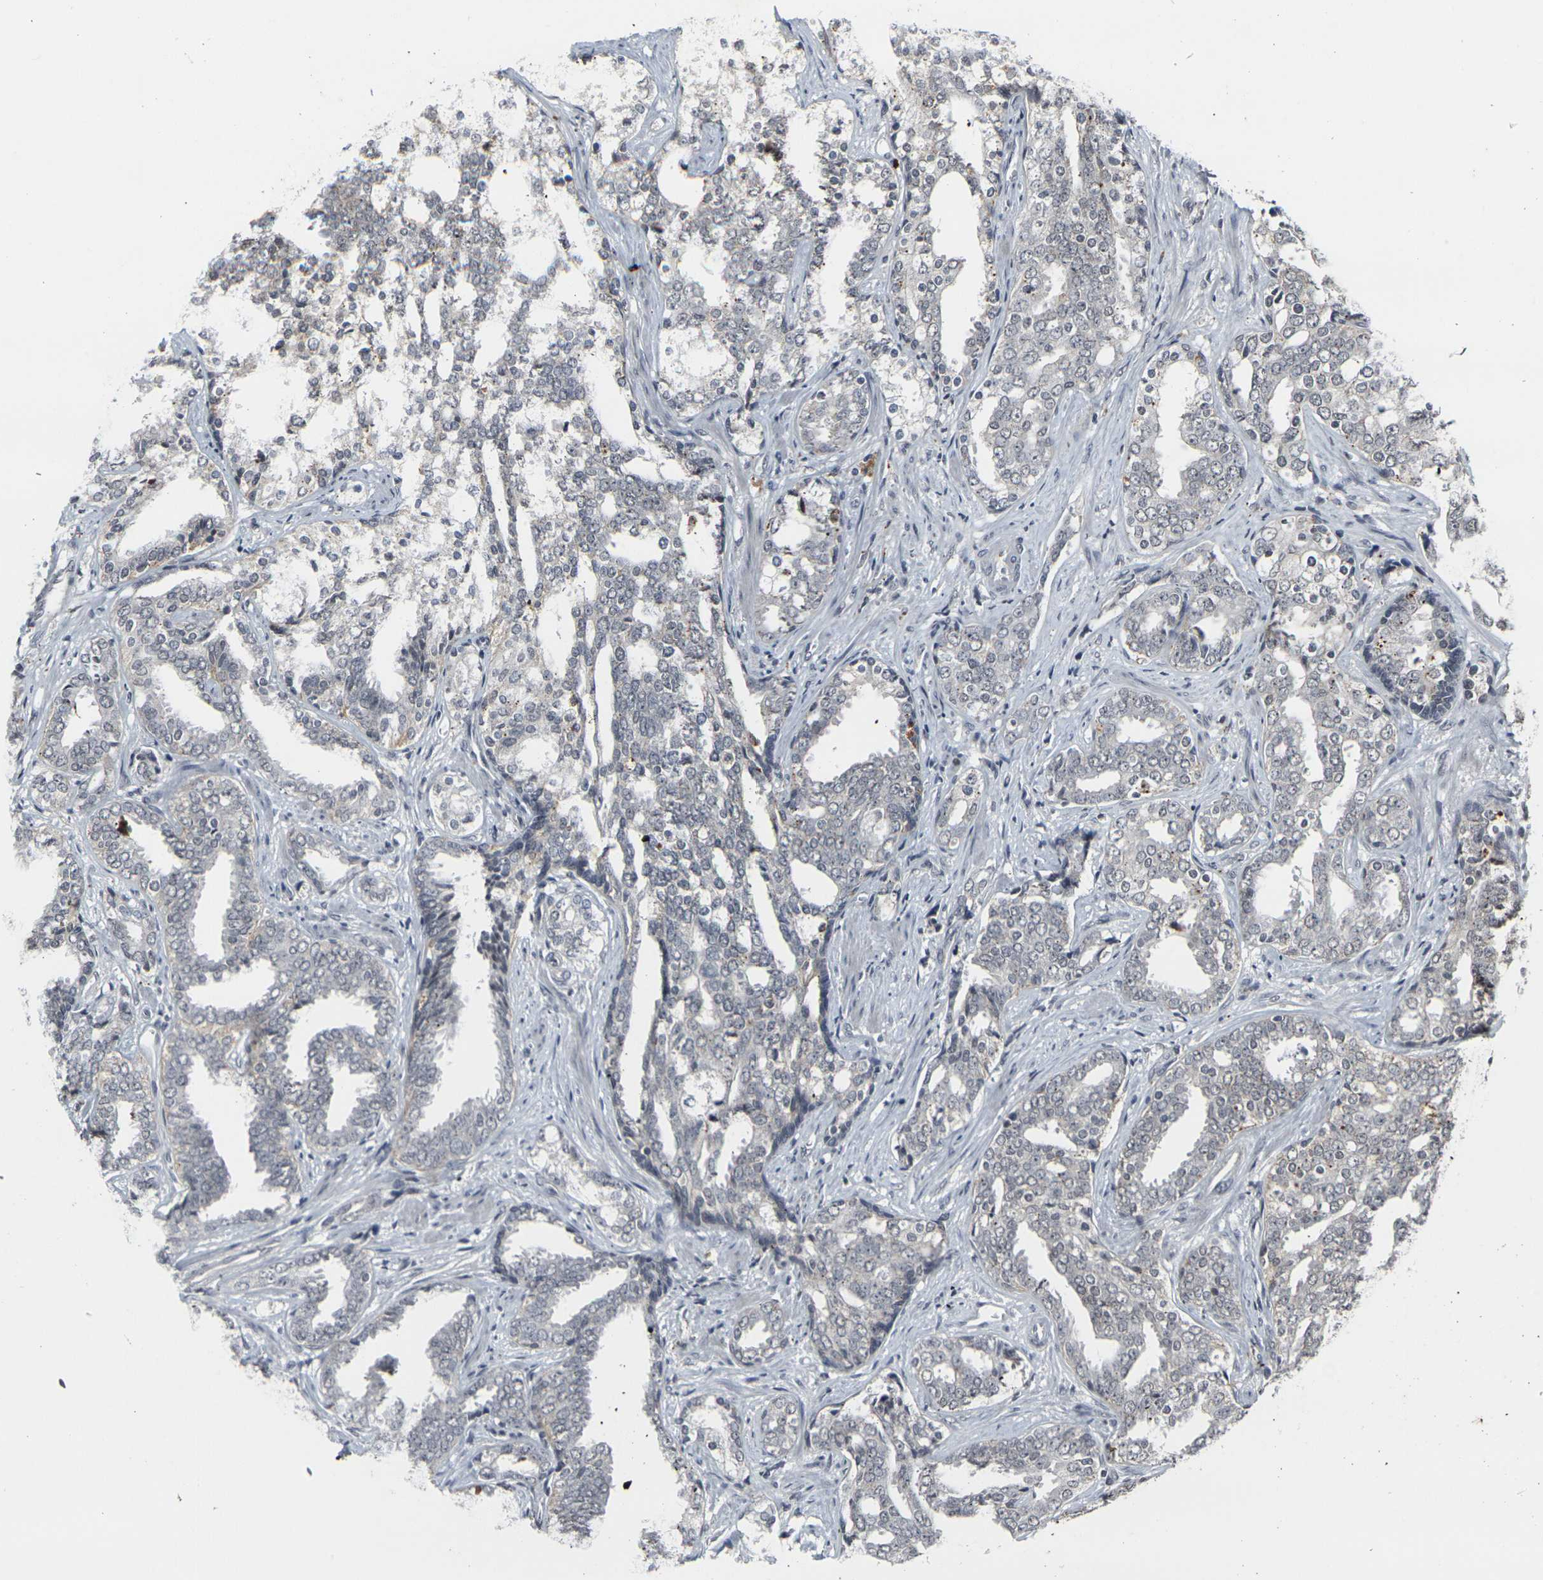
{"staining": {"intensity": "negative", "quantity": "none", "location": "none"}, "tissue": "prostate cancer", "cell_type": "Tumor cells", "image_type": "cancer", "snomed": [{"axis": "morphology", "description": "Adenocarcinoma, High grade"}, {"axis": "topography", "description": "Prostate"}], "caption": "Human high-grade adenocarcinoma (prostate) stained for a protein using IHC reveals no positivity in tumor cells.", "gene": "GPR19", "patient": {"sex": "male", "age": 67}}